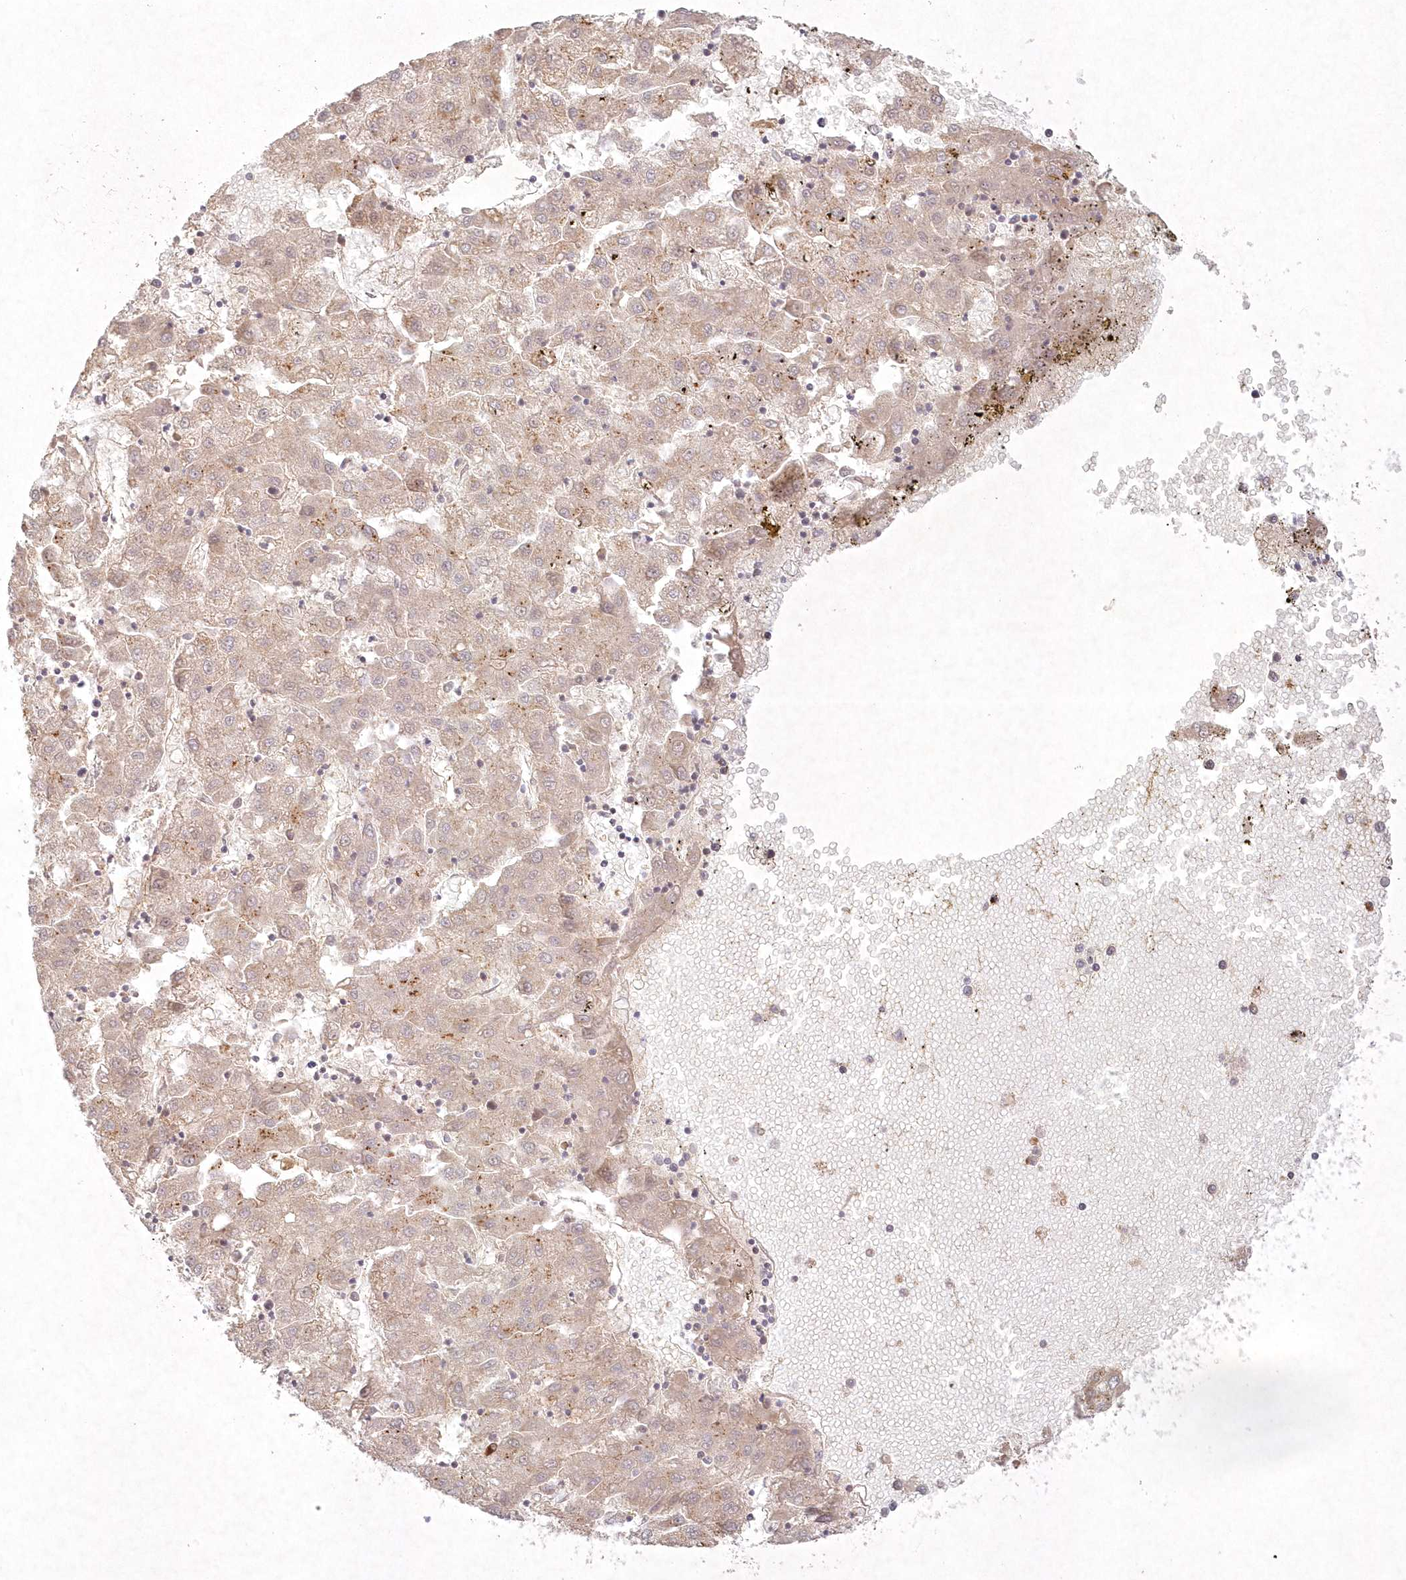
{"staining": {"intensity": "weak", "quantity": "25%-75%", "location": "cytoplasmic/membranous"}, "tissue": "liver cancer", "cell_type": "Tumor cells", "image_type": "cancer", "snomed": [{"axis": "morphology", "description": "Carcinoma, Hepatocellular, NOS"}, {"axis": "topography", "description": "Liver"}], "caption": "A histopathology image of liver cancer stained for a protein exhibits weak cytoplasmic/membranous brown staining in tumor cells.", "gene": "TOGARAM2", "patient": {"sex": "male", "age": 72}}